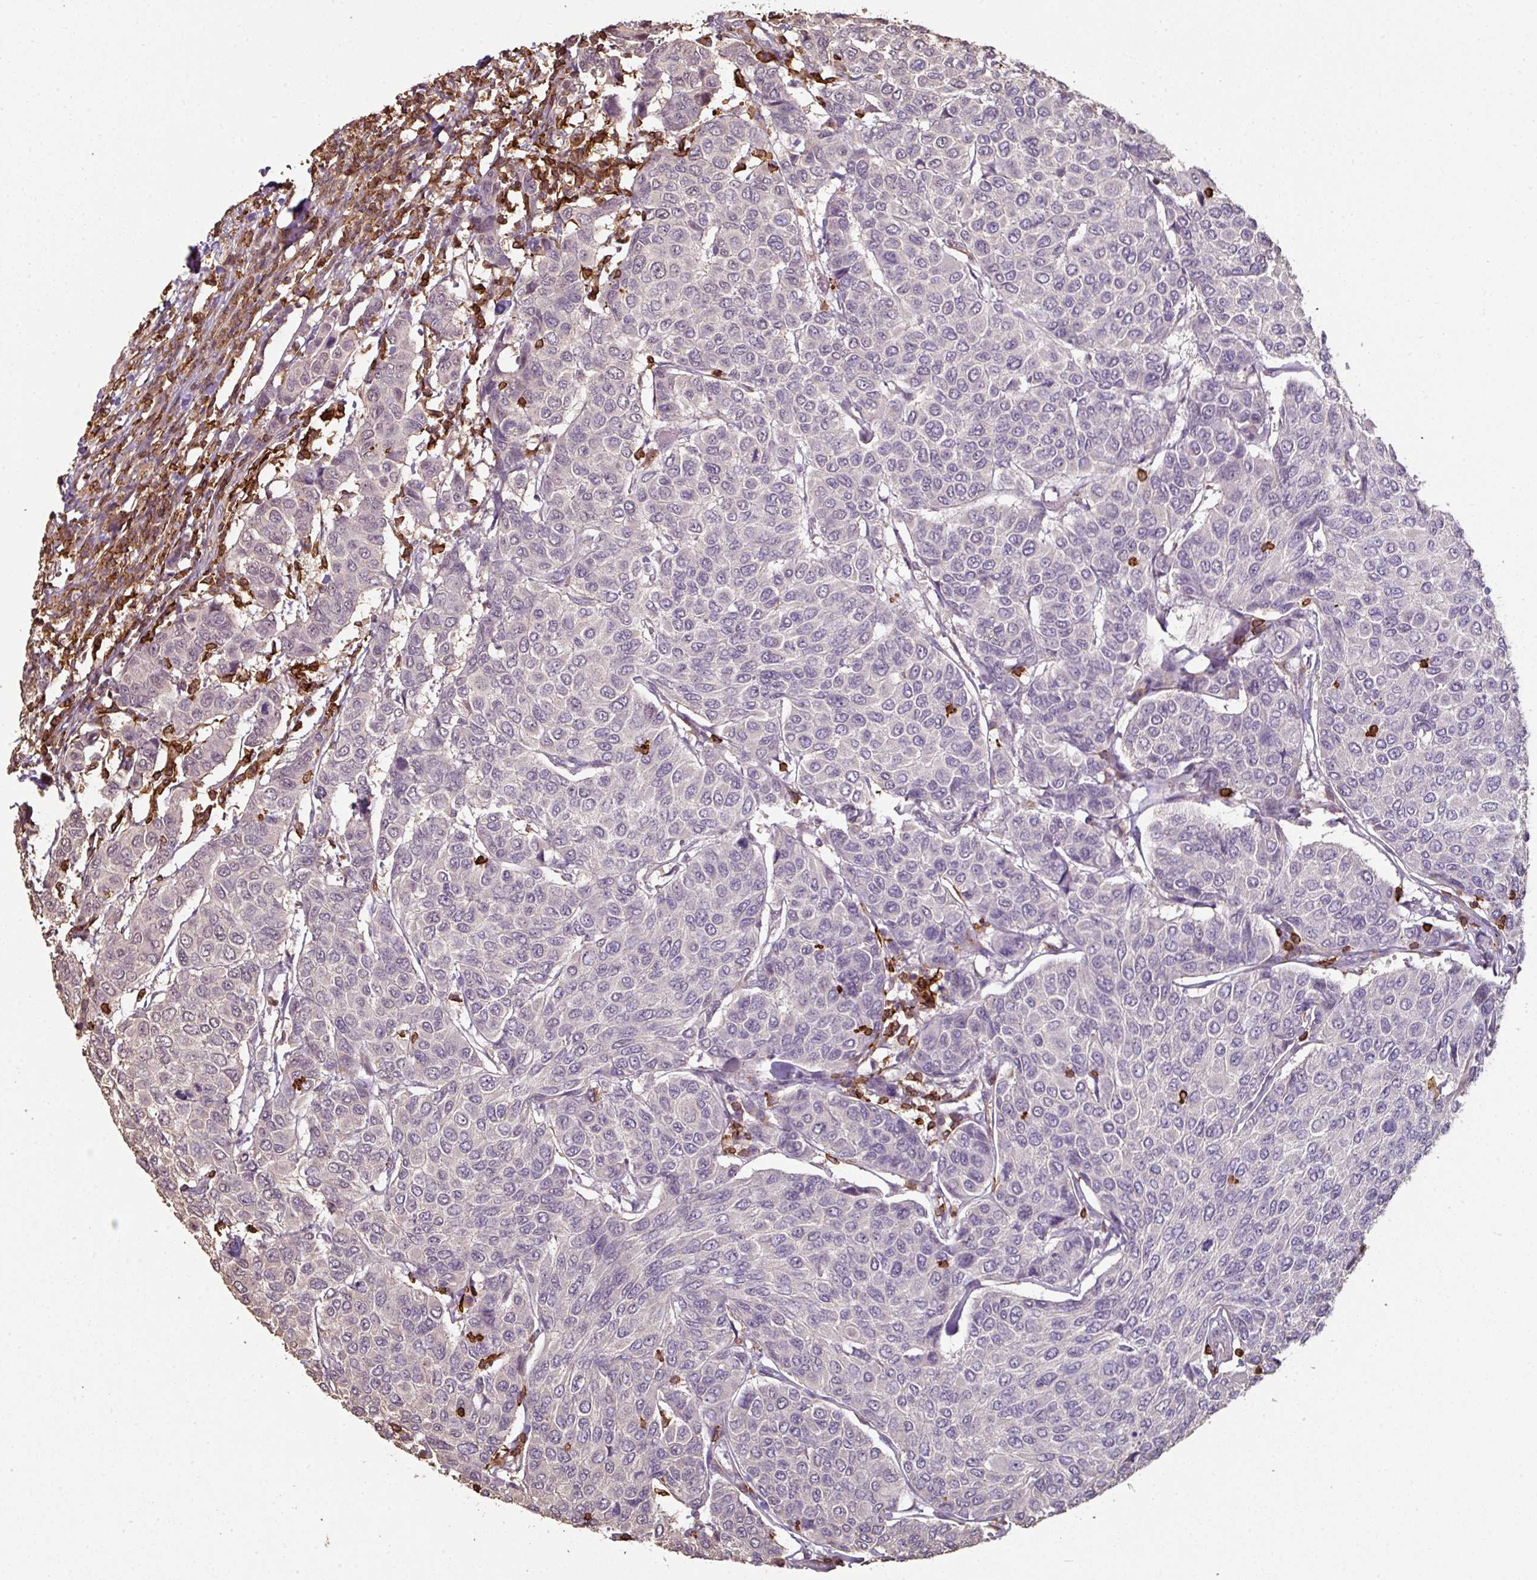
{"staining": {"intensity": "negative", "quantity": "none", "location": "none"}, "tissue": "breast cancer", "cell_type": "Tumor cells", "image_type": "cancer", "snomed": [{"axis": "morphology", "description": "Duct carcinoma"}, {"axis": "topography", "description": "Breast"}], "caption": "Image shows no protein expression in tumor cells of invasive ductal carcinoma (breast) tissue. The staining is performed using DAB (3,3'-diaminobenzidine) brown chromogen with nuclei counter-stained in using hematoxylin.", "gene": "OLFML2B", "patient": {"sex": "female", "age": 55}}